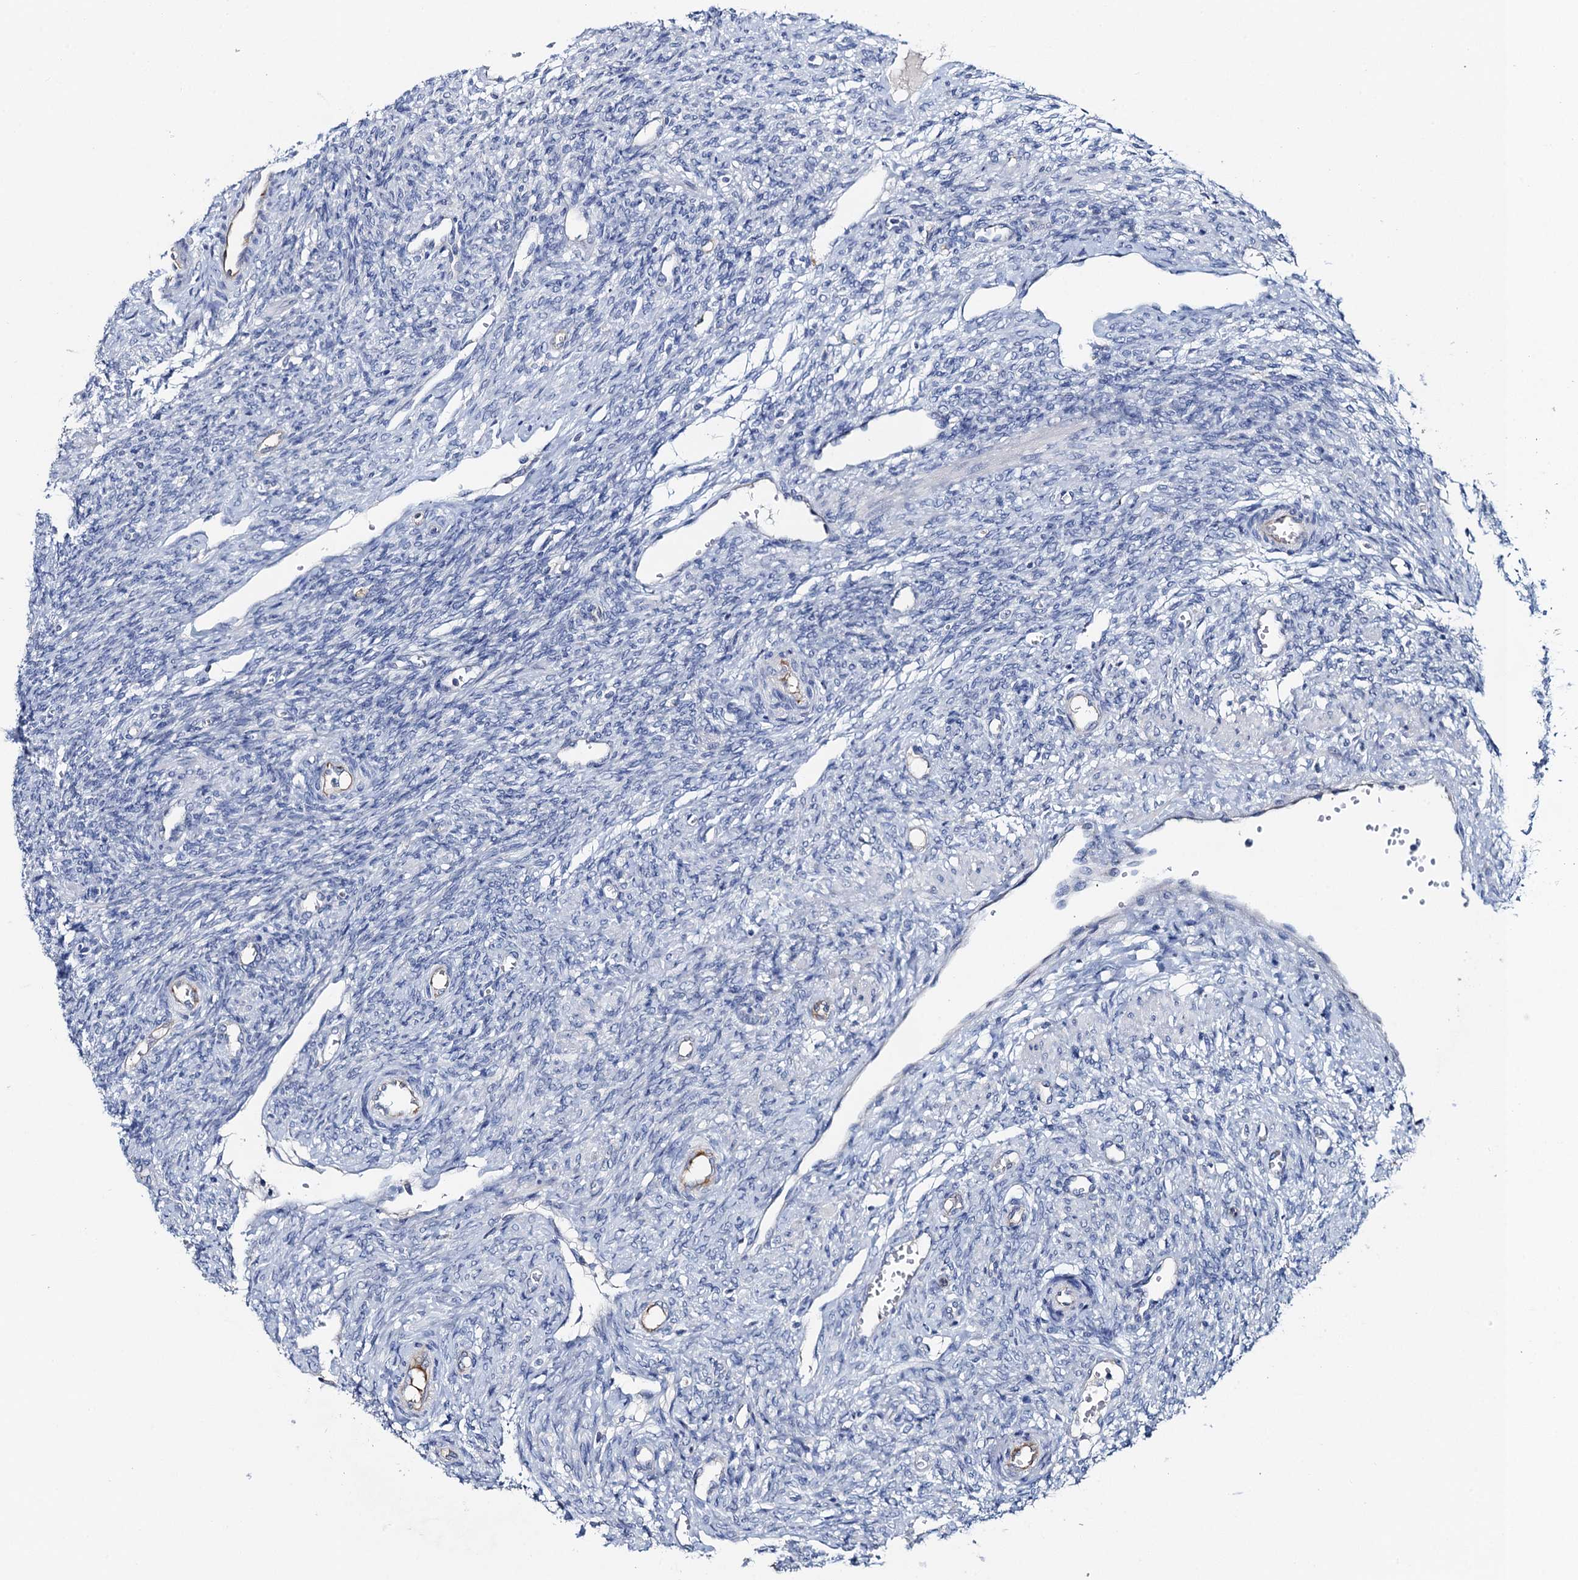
{"staining": {"intensity": "negative", "quantity": "none", "location": "none"}, "tissue": "ovary", "cell_type": "Follicle cells", "image_type": "normal", "snomed": [{"axis": "morphology", "description": "Normal tissue, NOS"}, {"axis": "topography", "description": "Ovary"}], "caption": "Immunohistochemistry of normal ovary displays no expression in follicle cells. (Brightfield microscopy of DAB (3,3'-diaminobenzidine) IHC at high magnification).", "gene": "PLLP", "patient": {"sex": "female", "age": 41}}